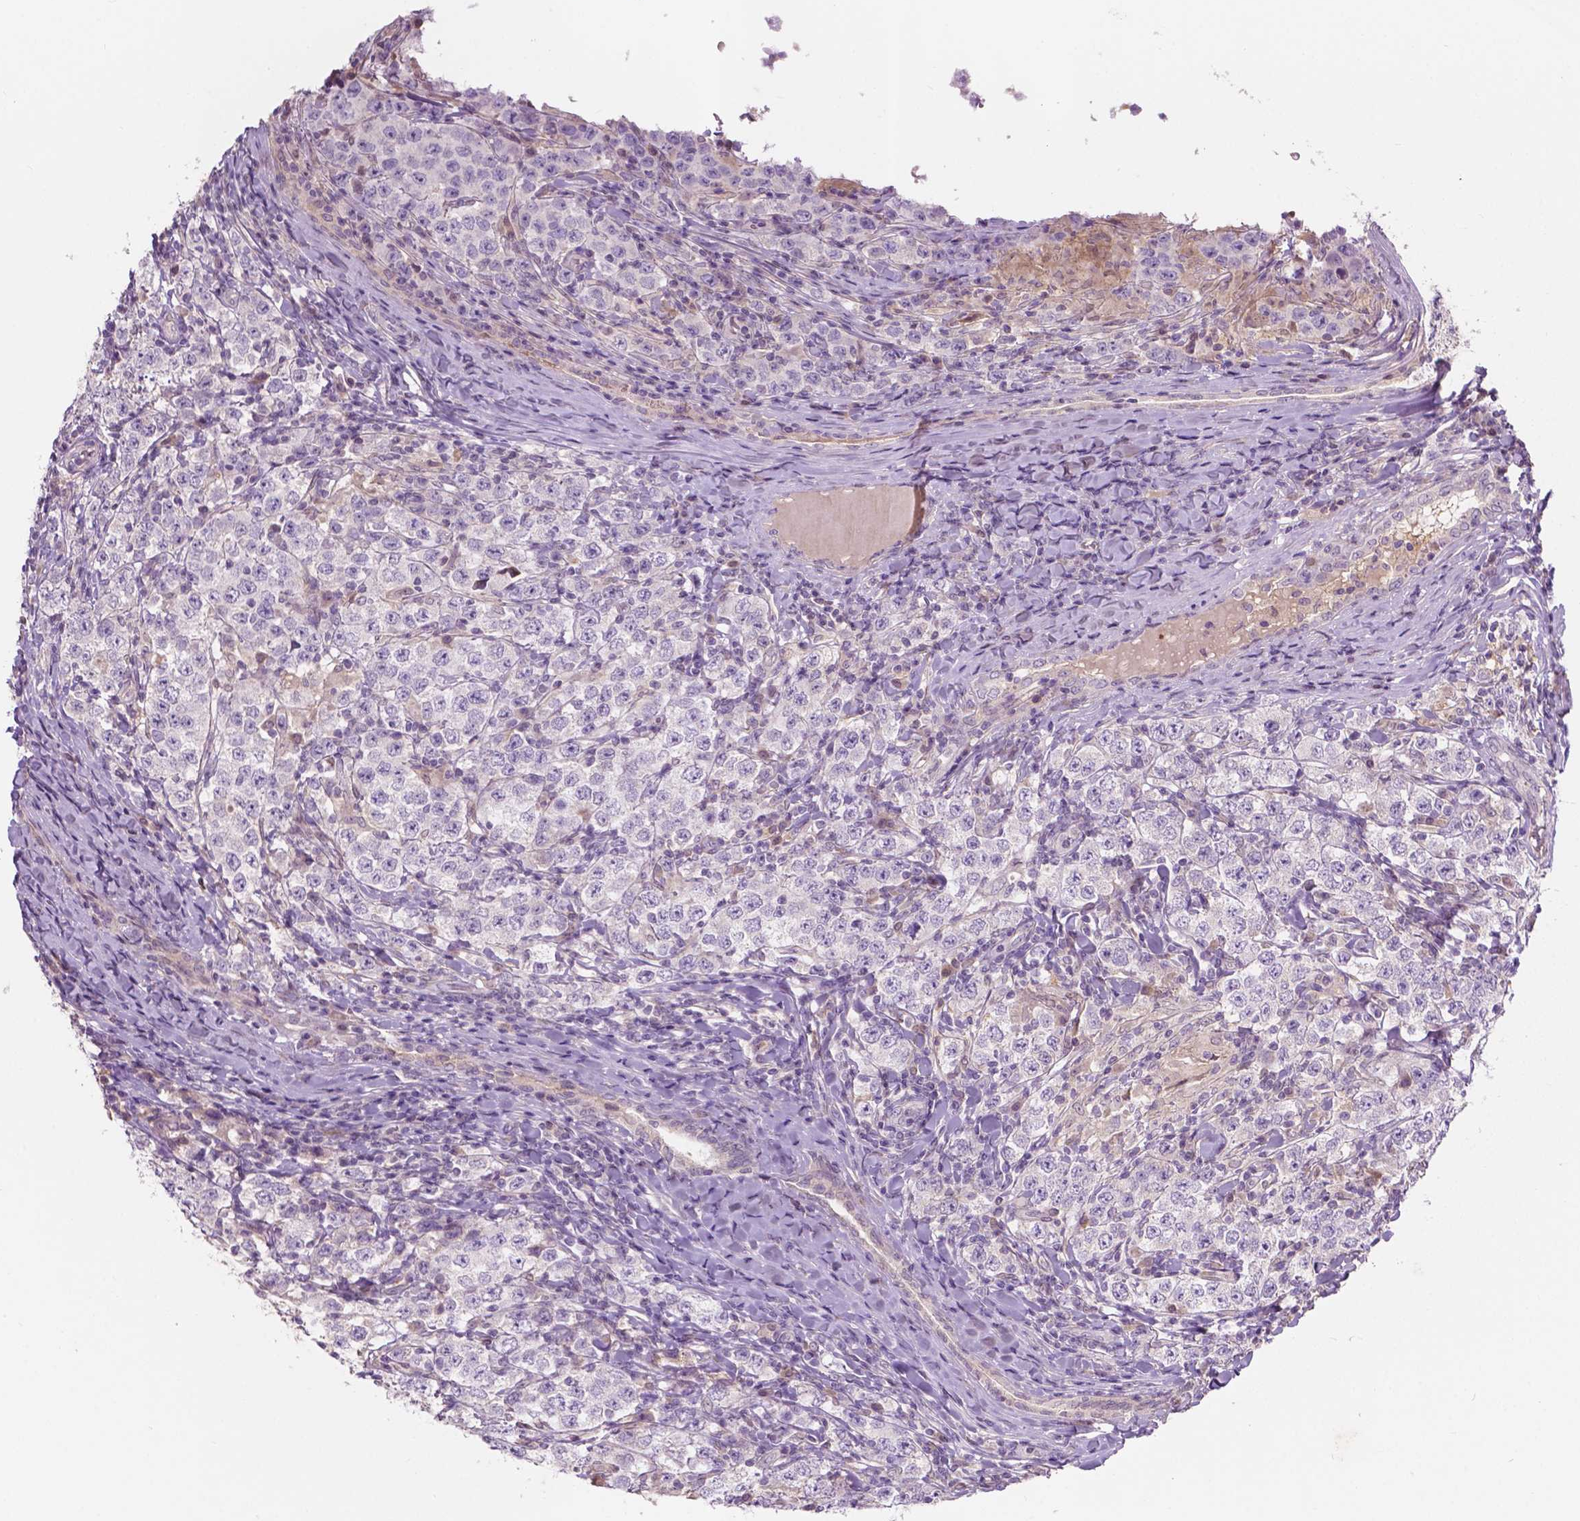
{"staining": {"intensity": "negative", "quantity": "none", "location": "none"}, "tissue": "testis cancer", "cell_type": "Tumor cells", "image_type": "cancer", "snomed": [{"axis": "morphology", "description": "Seminoma, NOS"}, {"axis": "morphology", "description": "Carcinoma, Embryonal, NOS"}, {"axis": "topography", "description": "Testis"}], "caption": "This is an IHC photomicrograph of human testis embryonal carcinoma. There is no positivity in tumor cells.", "gene": "GPR37", "patient": {"sex": "male", "age": 41}}